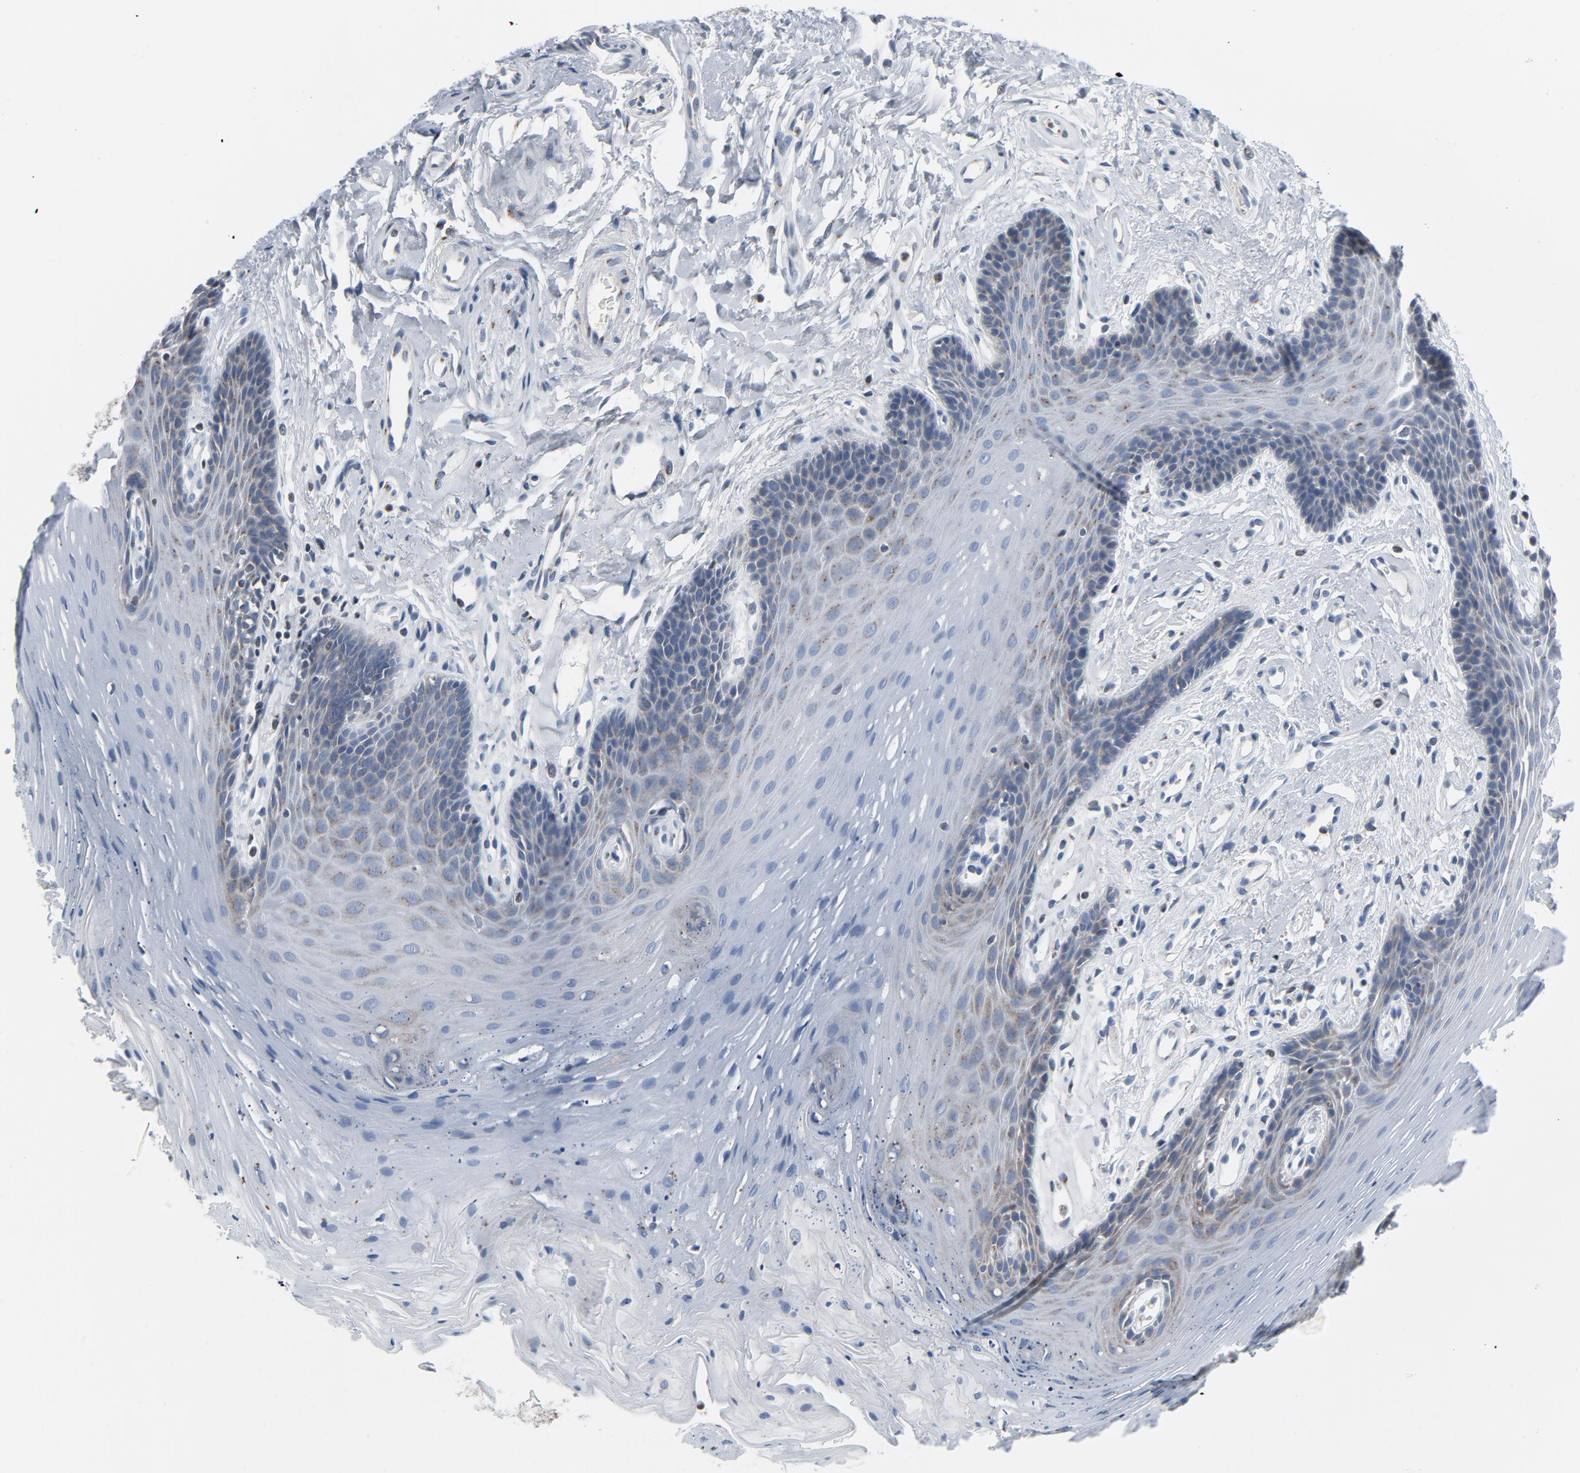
{"staining": {"intensity": "moderate", "quantity": "<25%", "location": "cytoplasmic/membranous"}, "tissue": "oral mucosa", "cell_type": "Squamous epithelial cells", "image_type": "normal", "snomed": [{"axis": "morphology", "description": "Normal tissue, NOS"}, {"axis": "topography", "description": "Oral tissue"}], "caption": "This is a photomicrograph of IHC staining of unremarkable oral mucosa, which shows moderate positivity in the cytoplasmic/membranous of squamous epithelial cells.", "gene": "YIPF6", "patient": {"sex": "male", "age": 62}}